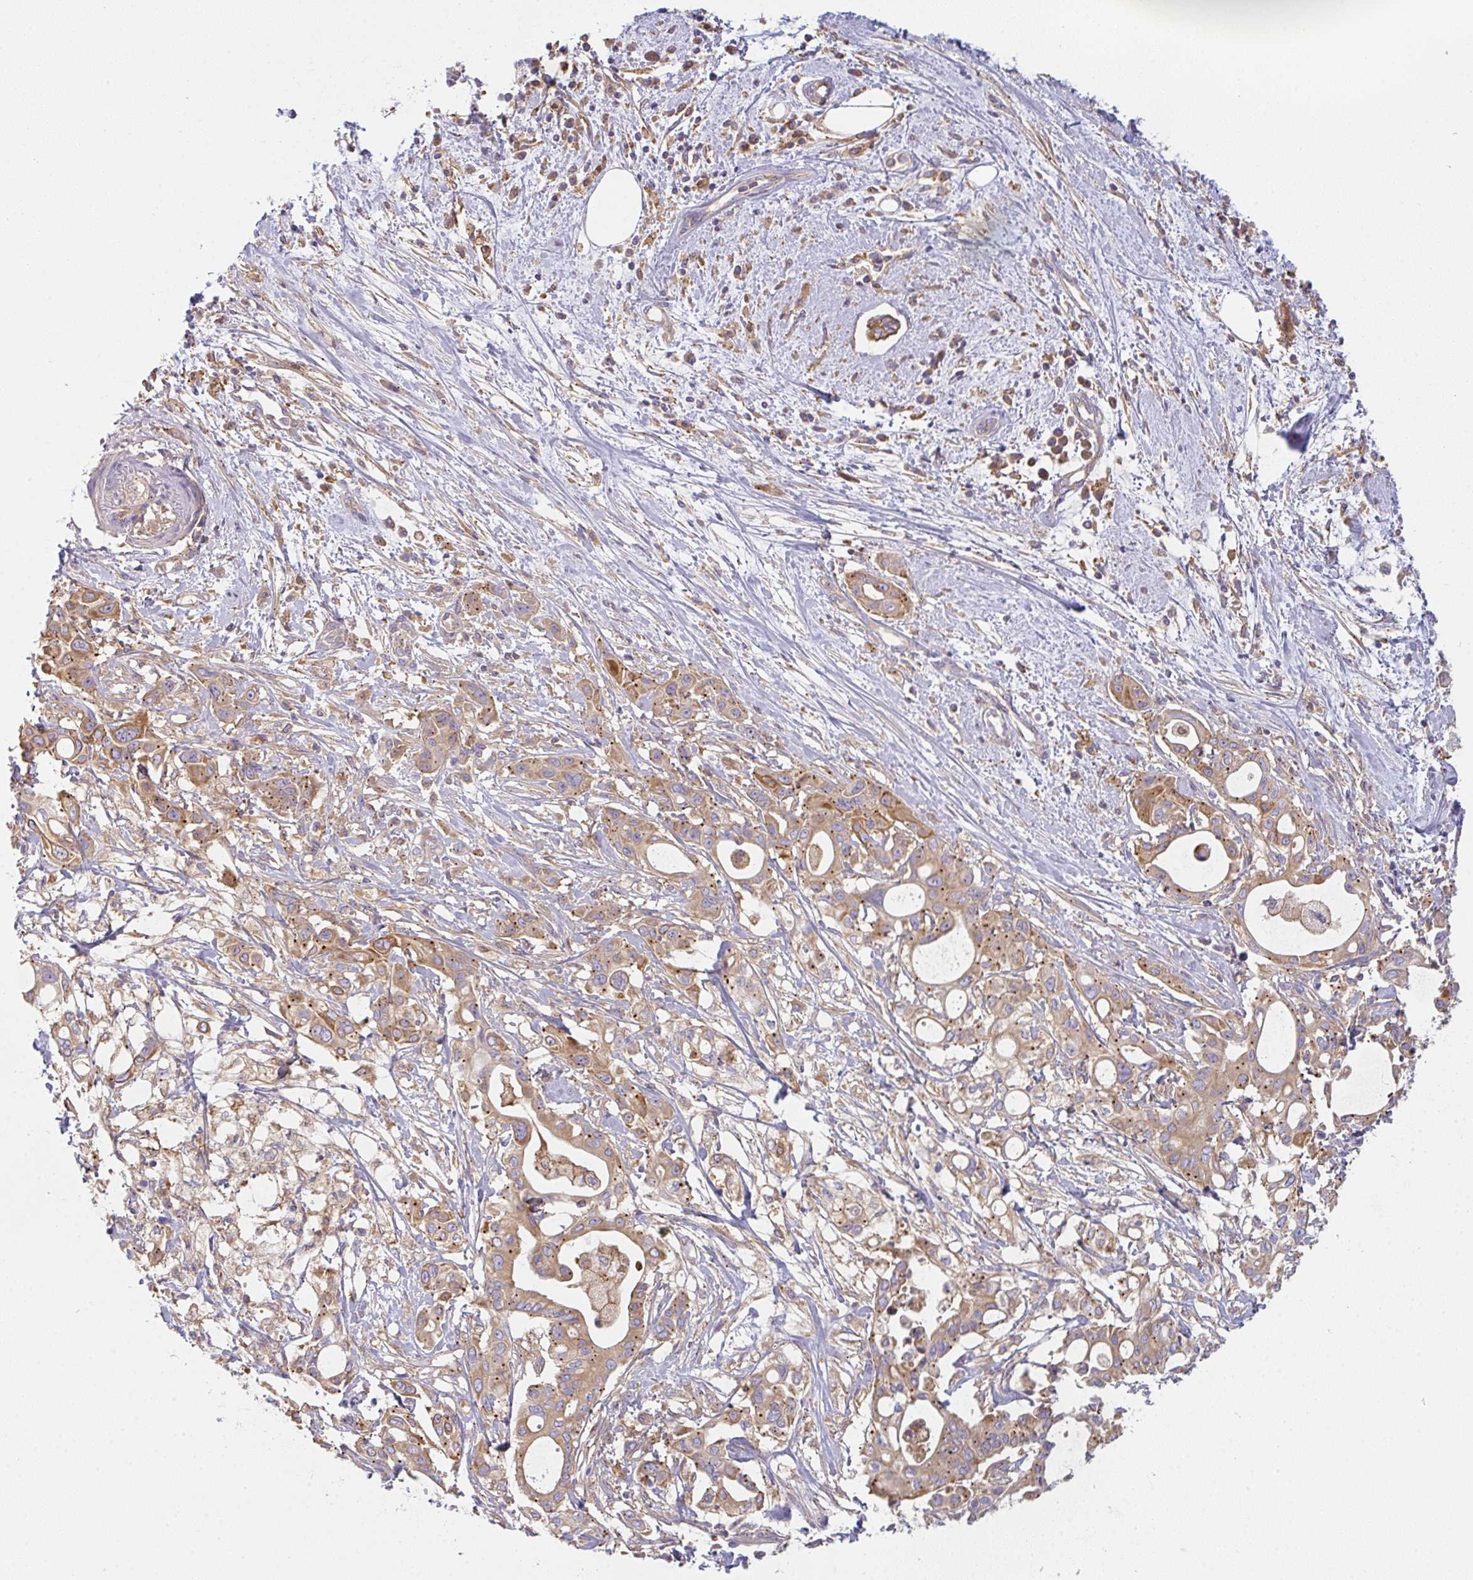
{"staining": {"intensity": "moderate", "quantity": ">75%", "location": "cytoplasmic/membranous"}, "tissue": "pancreatic cancer", "cell_type": "Tumor cells", "image_type": "cancer", "snomed": [{"axis": "morphology", "description": "Adenocarcinoma, NOS"}, {"axis": "topography", "description": "Pancreas"}], "caption": "Moderate cytoplasmic/membranous staining is identified in about >75% of tumor cells in pancreatic cancer (adenocarcinoma).", "gene": "SNX5", "patient": {"sex": "female", "age": 68}}